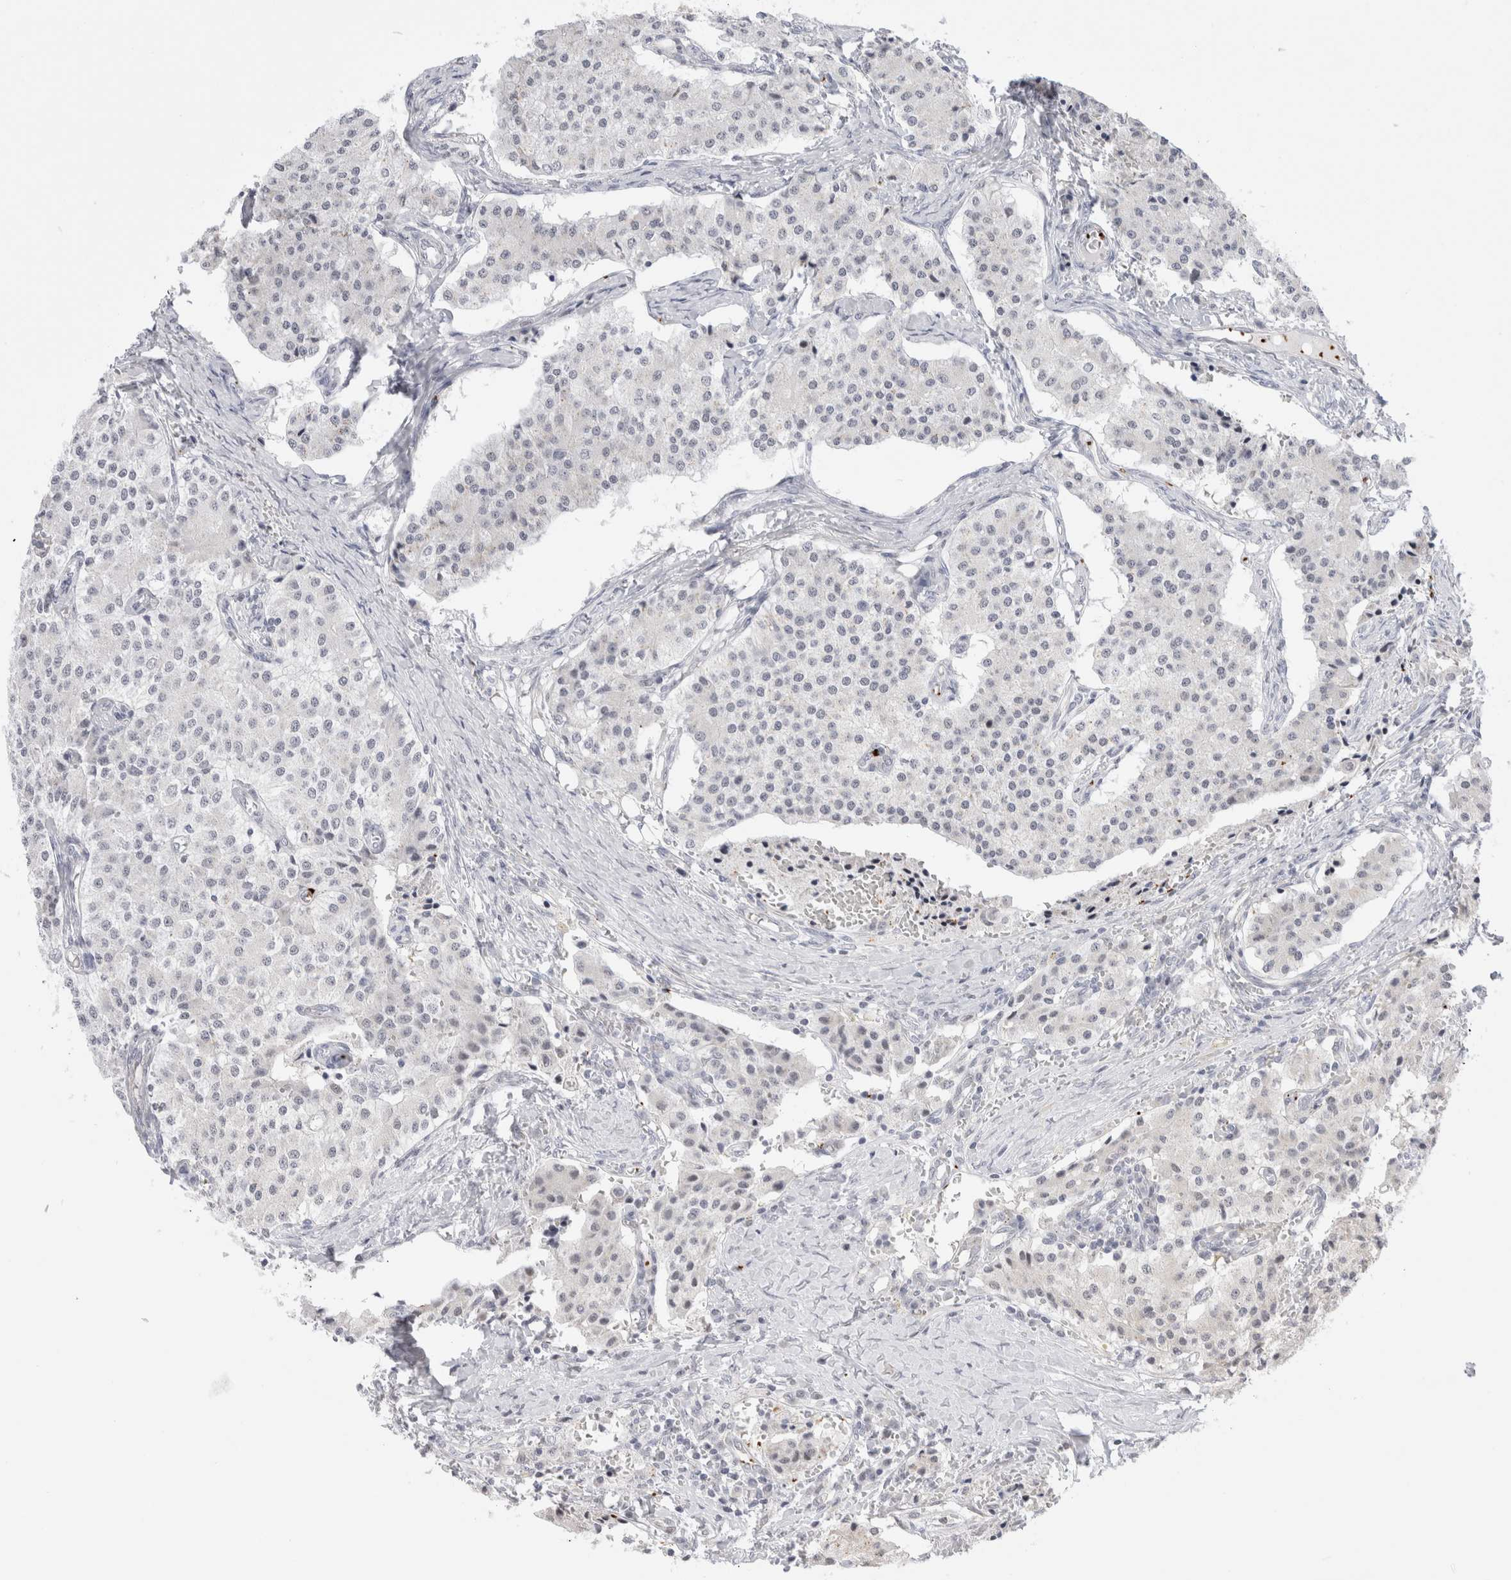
{"staining": {"intensity": "negative", "quantity": "none", "location": "none"}, "tissue": "carcinoid", "cell_type": "Tumor cells", "image_type": "cancer", "snomed": [{"axis": "morphology", "description": "Carcinoid, malignant, NOS"}, {"axis": "topography", "description": "Colon"}], "caption": "Carcinoid was stained to show a protein in brown. There is no significant positivity in tumor cells.", "gene": "VPS28", "patient": {"sex": "female", "age": 52}}